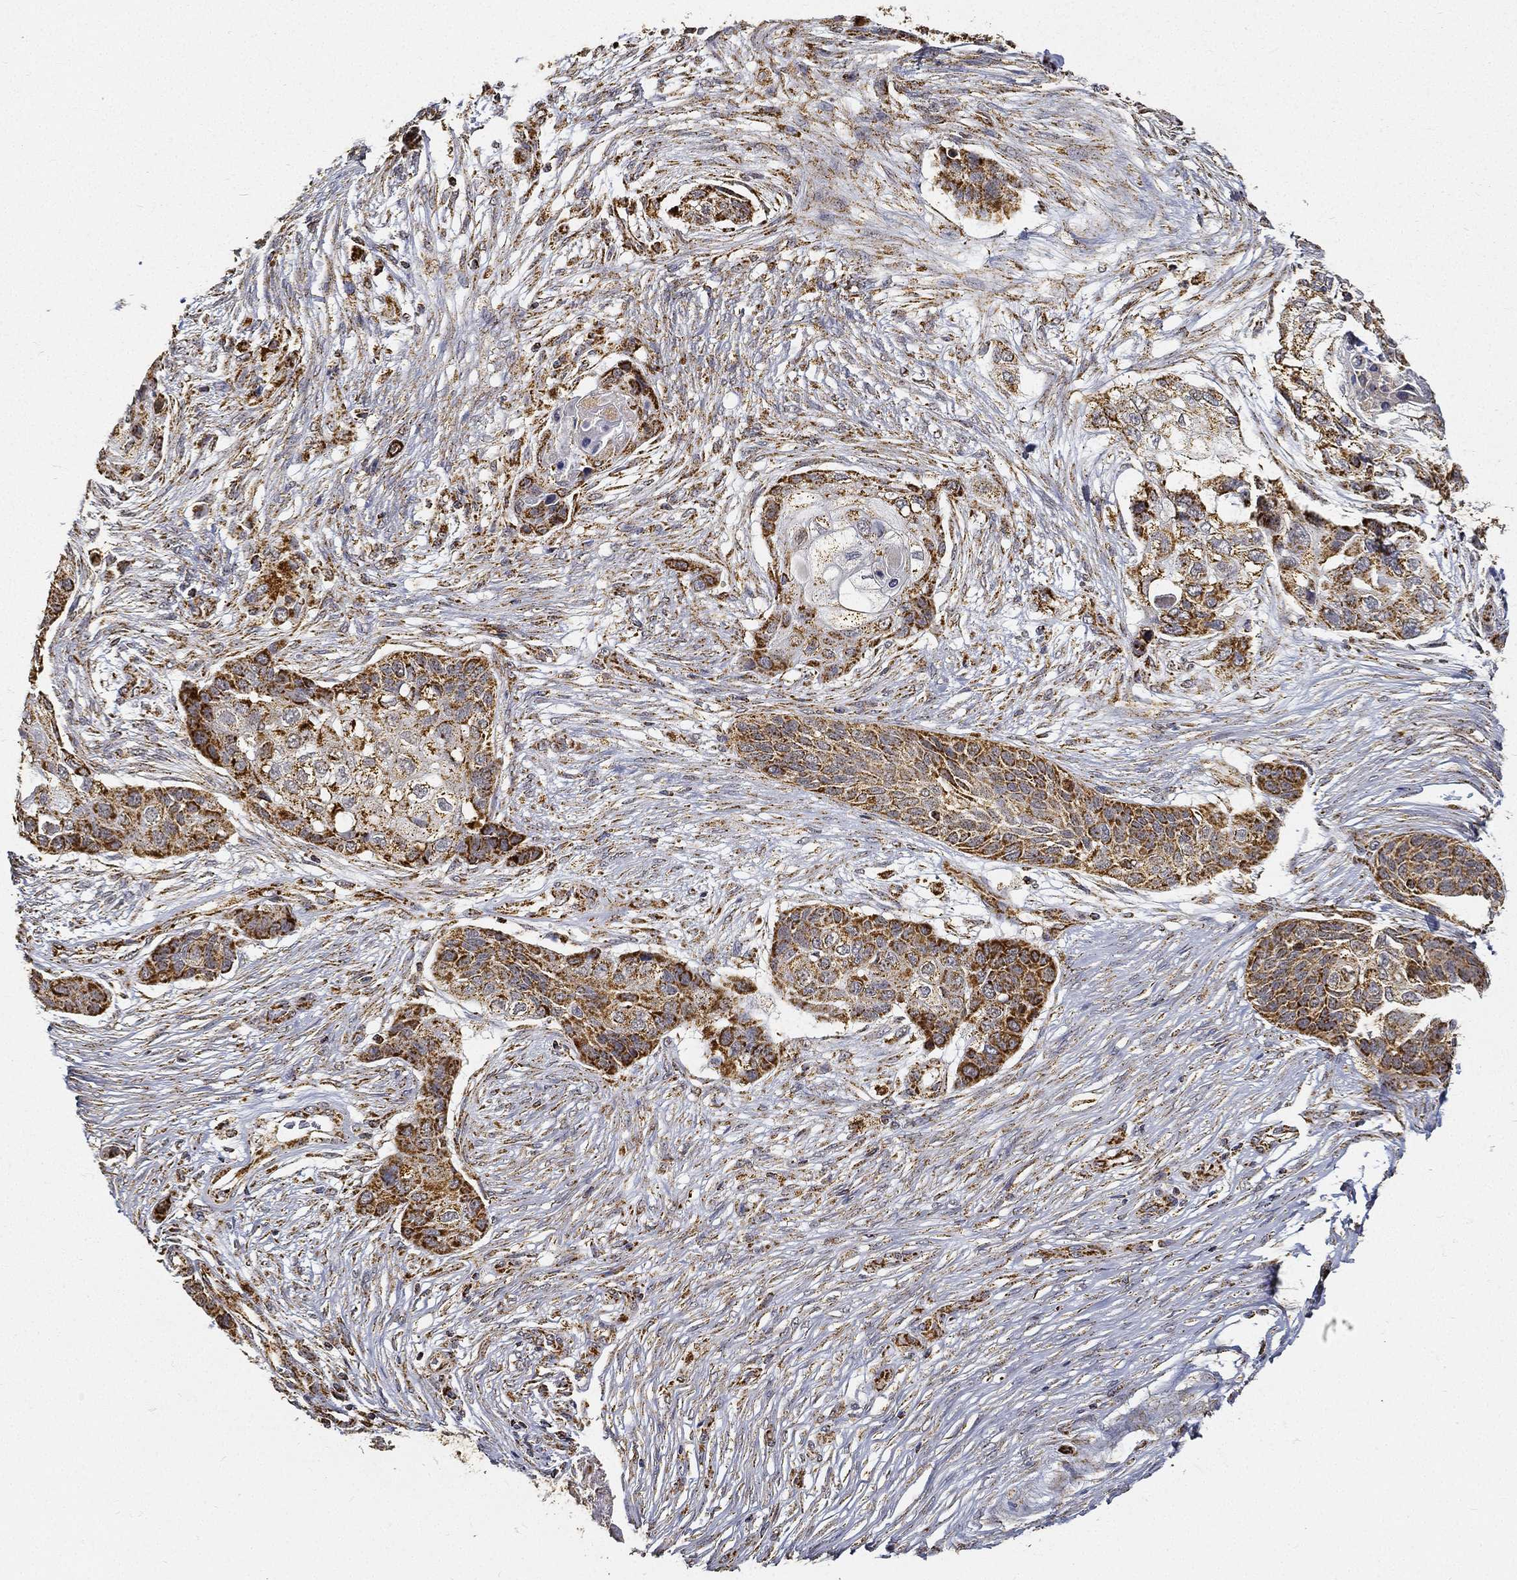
{"staining": {"intensity": "strong", "quantity": "25%-75%", "location": "cytoplasmic/membranous"}, "tissue": "lung cancer", "cell_type": "Tumor cells", "image_type": "cancer", "snomed": [{"axis": "morphology", "description": "Squamous cell carcinoma, NOS"}, {"axis": "topography", "description": "Lung"}], "caption": "Lung squamous cell carcinoma was stained to show a protein in brown. There is high levels of strong cytoplasmic/membranous staining in about 25%-75% of tumor cells.", "gene": "NDUFAB1", "patient": {"sex": "male", "age": 69}}